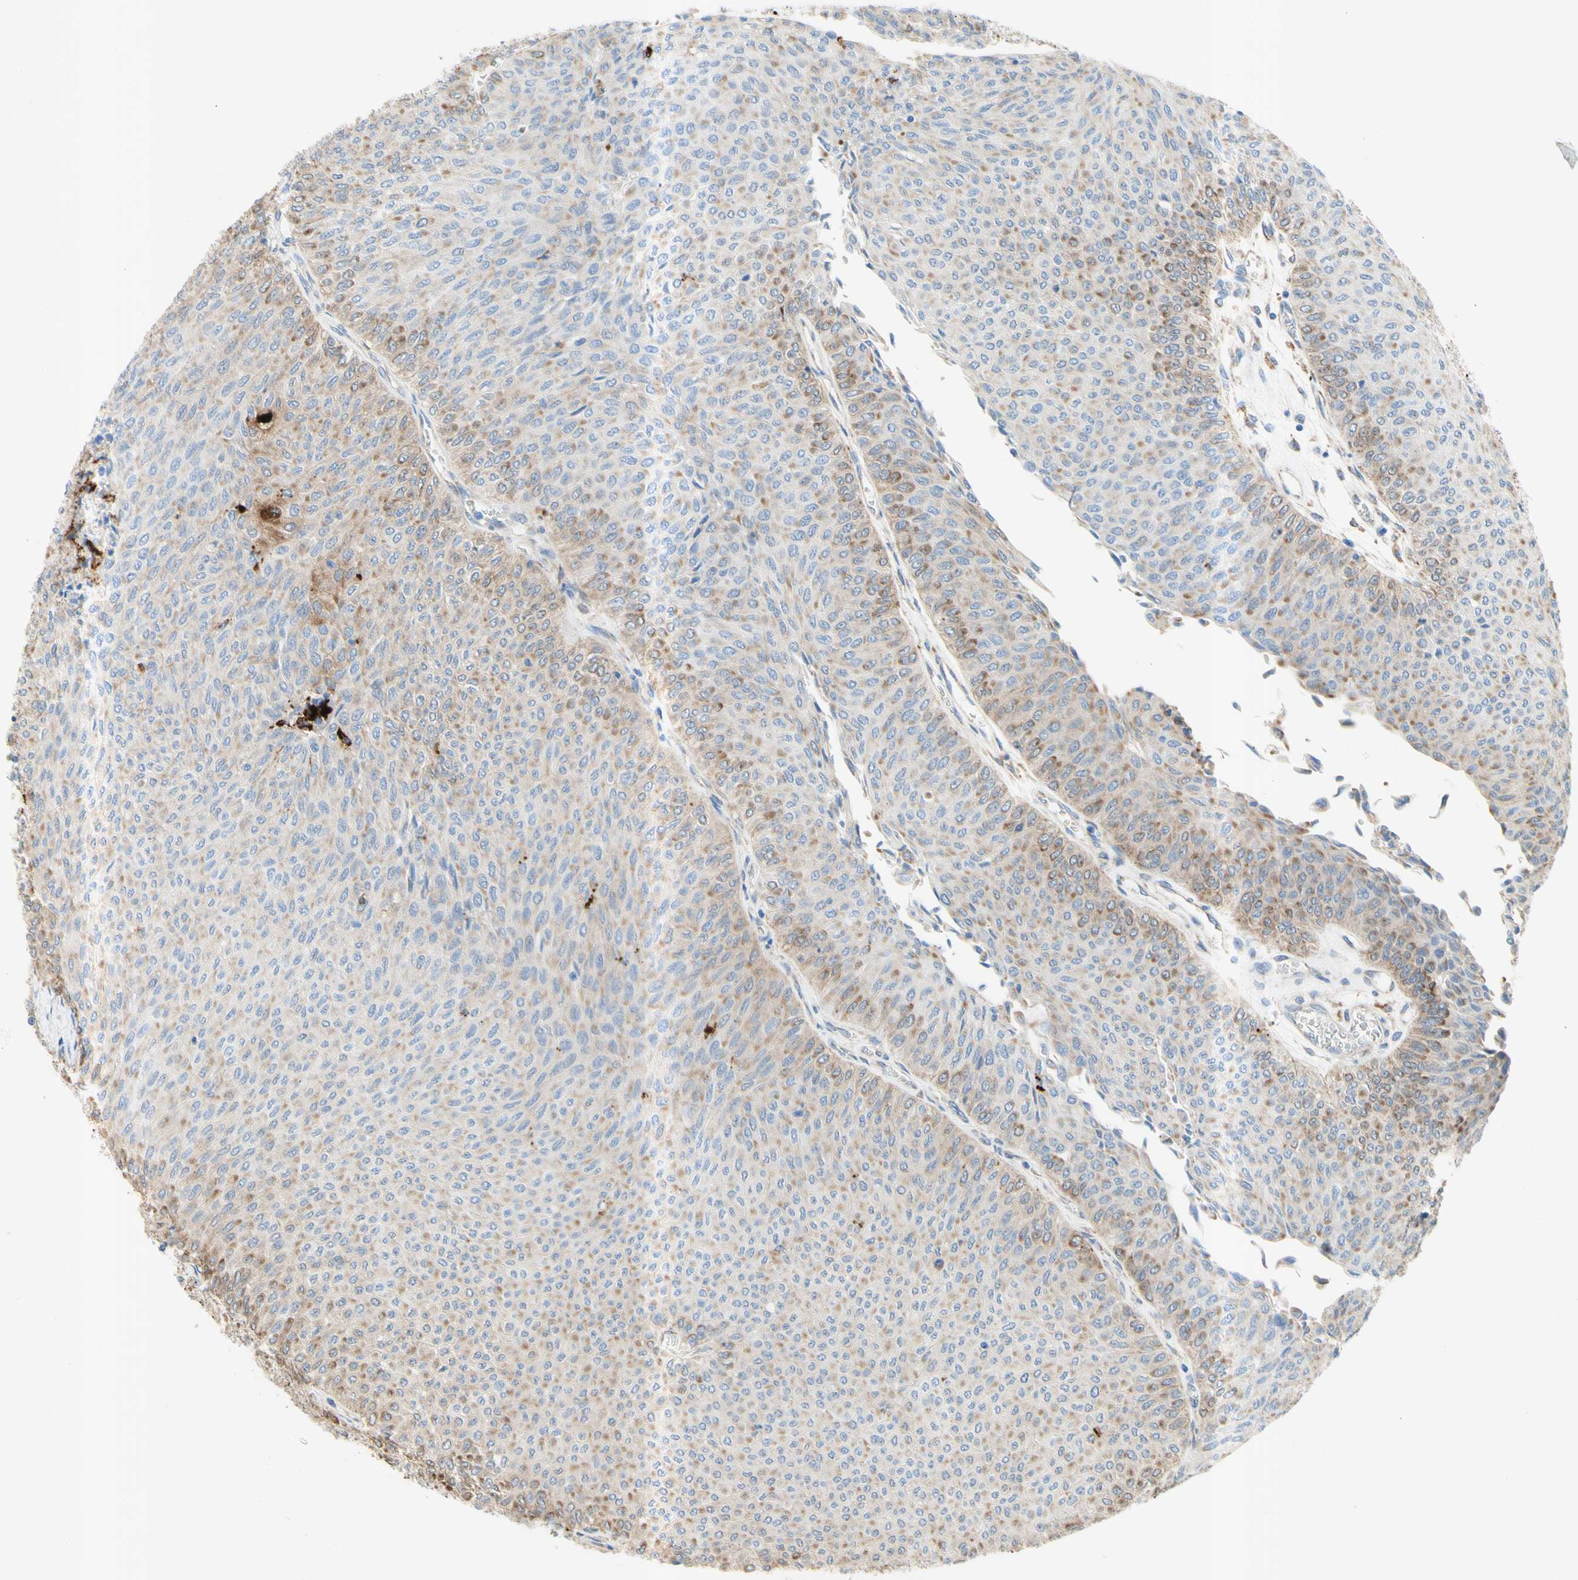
{"staining": {"intensity": "moderate", "quantity": "25%-75%", "location": "cytoplasmic/membranous"}, "tissue": "urothelial cancer", "cell_type": "Tumor cells", "image_type": "cancer", "snomed": [{"axis": "morphology", "description": "Urothelial carcinoma, Low grade"}, {"axis": "topography", "description": "Urinary bladder"}], "caption": "A brown stain highlights moderate cytoplasmic/membranous expression of a protein in urothelial carcinoma (low-grade) tumor cells.", "gene": "URB2", "patient": {"sex": "male", "age": 78}}